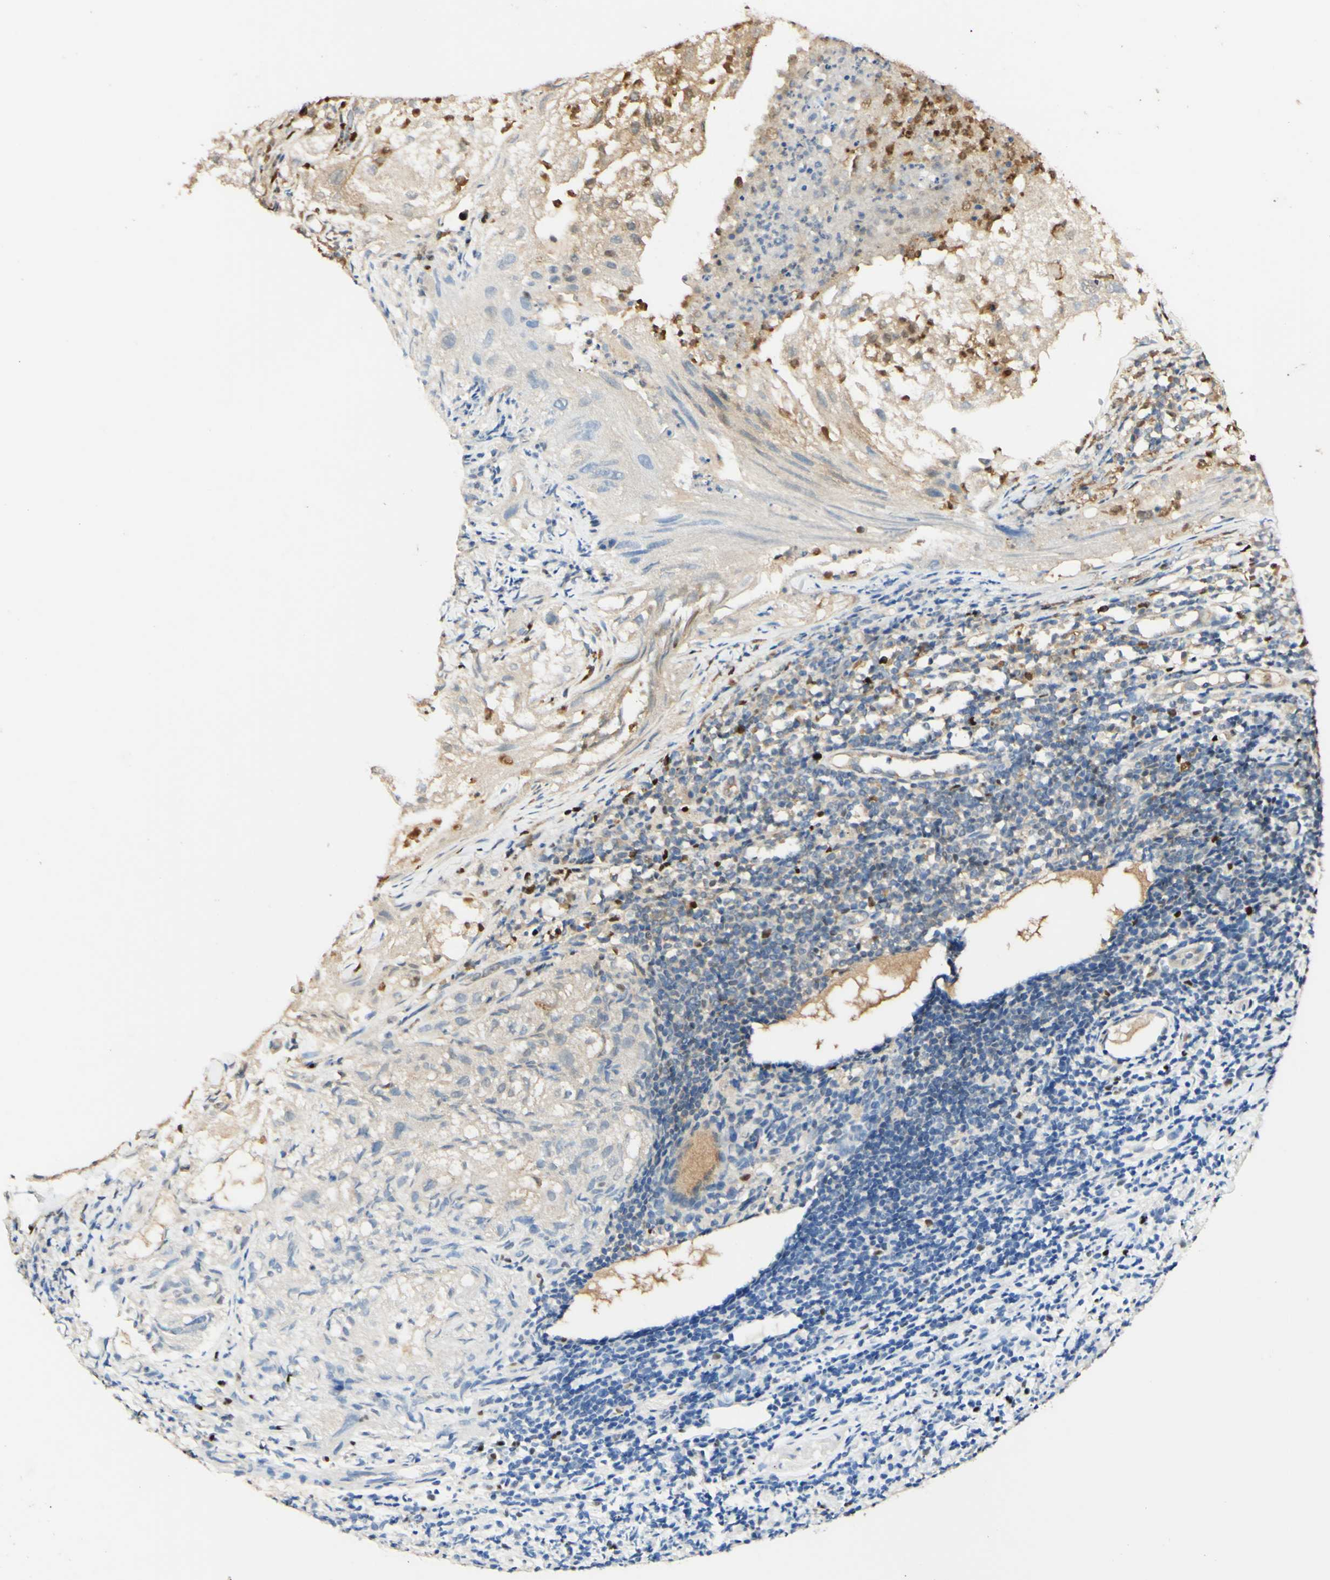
{"staining": {"intensity": "strong", "quantity": "<25%", "location": "nuclear"}, "tissue": "lung cancer", "cell_type": "Tumor cells", "image_type": "cancer", "snomed": [{"axis": "morphology", "description": "Inflammation, NOS"}, {"axis": "morphology", "description": "Squamous cell carcinoma, NOS"}, {"axis": "topography", "description": "Lymph node"}, {"axis": "topography", "description": "Soft tissue"}, {"axis": "topography", "description": "Lung"}], "caption": "Immunohistochemical staining of lung squamous cell carcinoma demonstrates strong nuclear protein expression in about <25% of tumor cells.", "gene": "MAP3K4", "patient": {"sex": "male", "age": 66}}